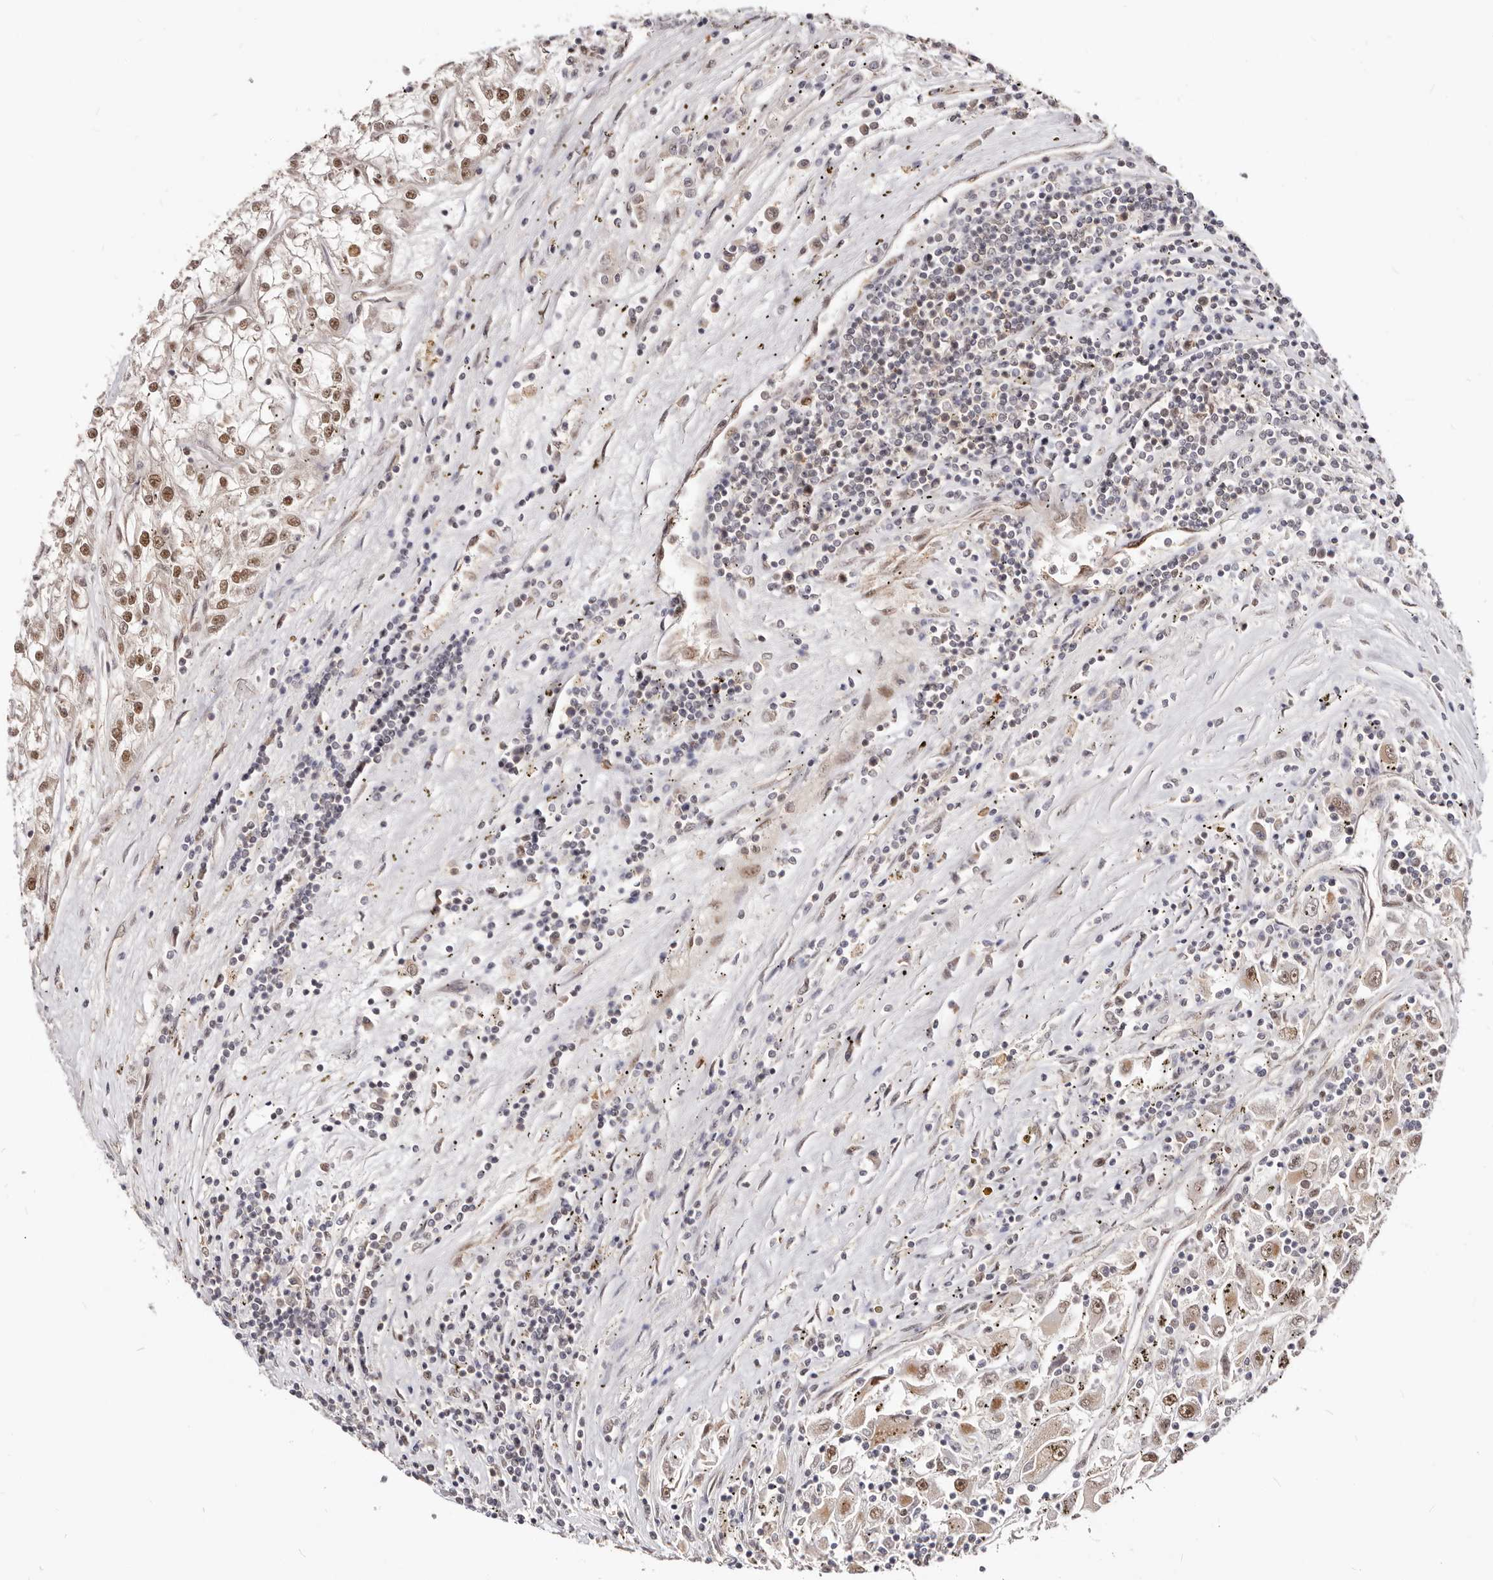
{"staining": {"intensity": "strong", "quantity": "25%-75%", "location": "nuclear"}, "tissue": "renal cancer", "cell_type": "Tumor cells", "image_type": "cancer", "snomed": [{"axis": "morphology", "description": "Adenocarcinoma, NOS"}, {"axis": "topography", "description": "Kidney"}], "caption": "Human renal cancer stained with a brown dye exhibits strong nuclear positive staining in about 25%-75% of tumor cells.", "gene": "SEC14L1", "patient": {"sex": "female", "age": 52}}